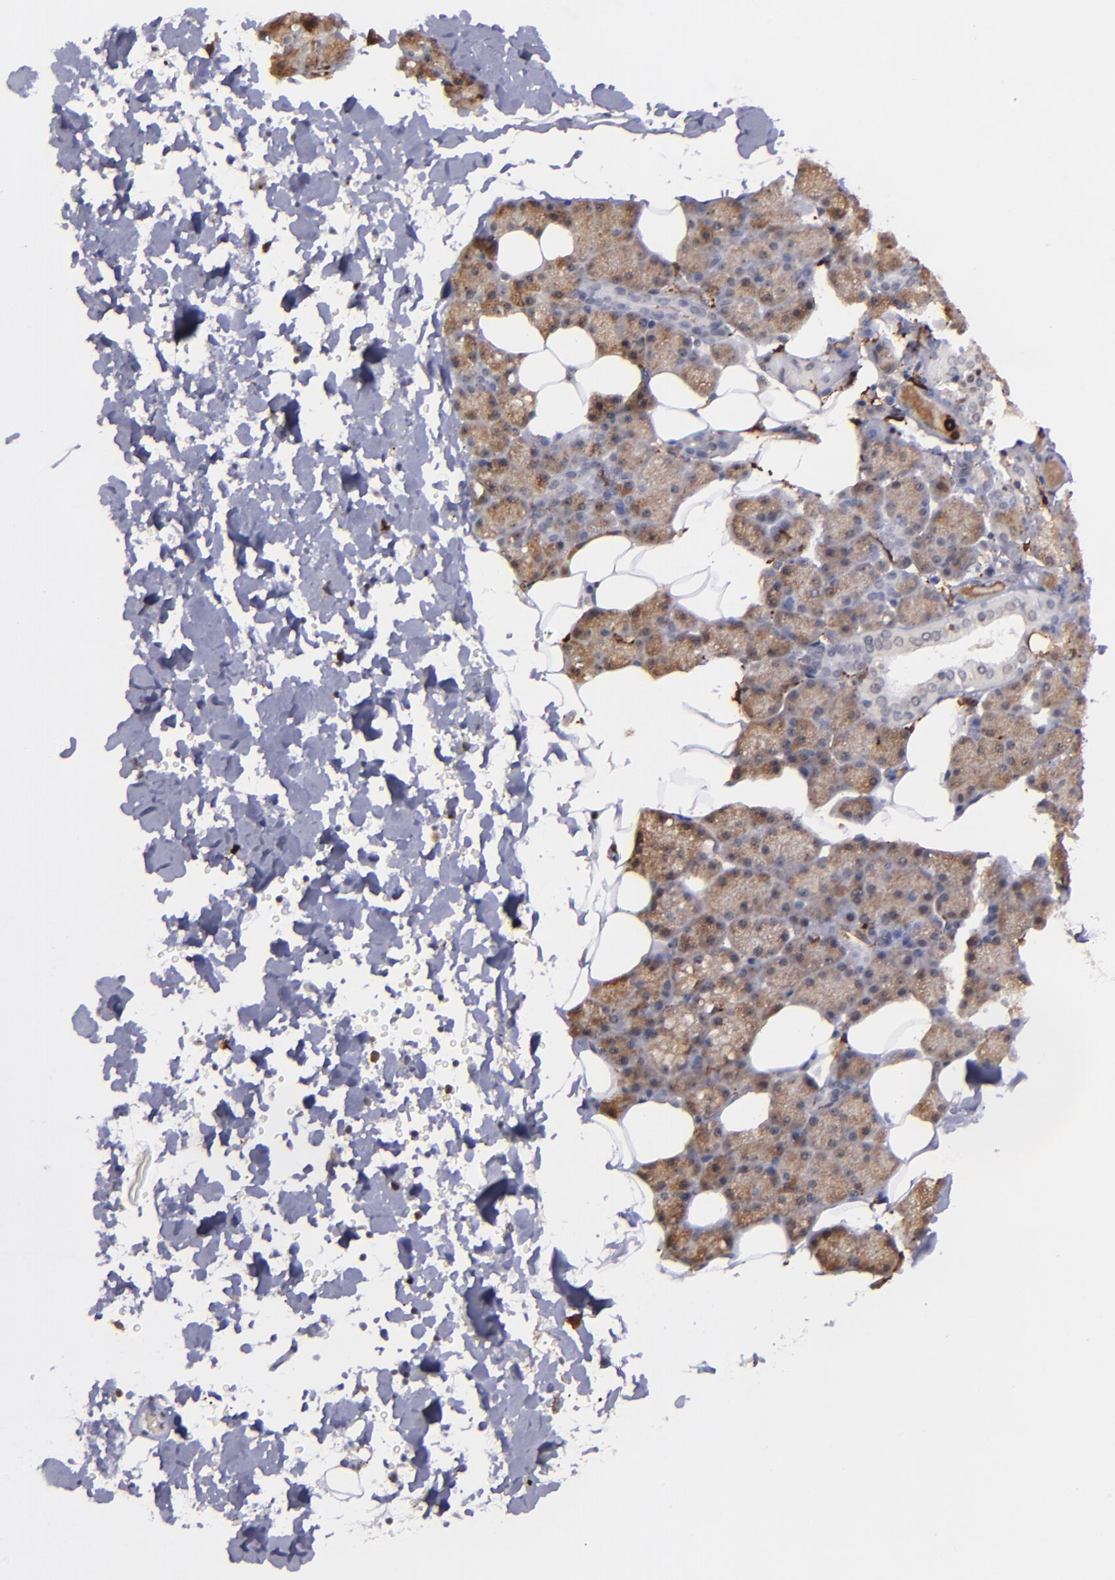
{"staining": {"intensity": "moderate", "quantity": "25%-75%", "location": "cytoplasmic/membranous"}, "tissue": "salivary gland", "cell_type": "Glandular cells", "image_type": "normal", "snomed": [{"axis": "morphology", "description": "Normal tissue, NOS"}, {"axis": "topography", "description": "Lymph node"}, {"axis": "topography", "description": "Salivary gland"}], "caption": "Immunohistochemical staining of unremarkable salivary gland reveals 25%-75% levels of moderate cytoplasmic/membranous protein positivity in about 25%-75% of glandular cells.", "gene": "NCF2", "patient": {"sex": "male", "age": 8}}